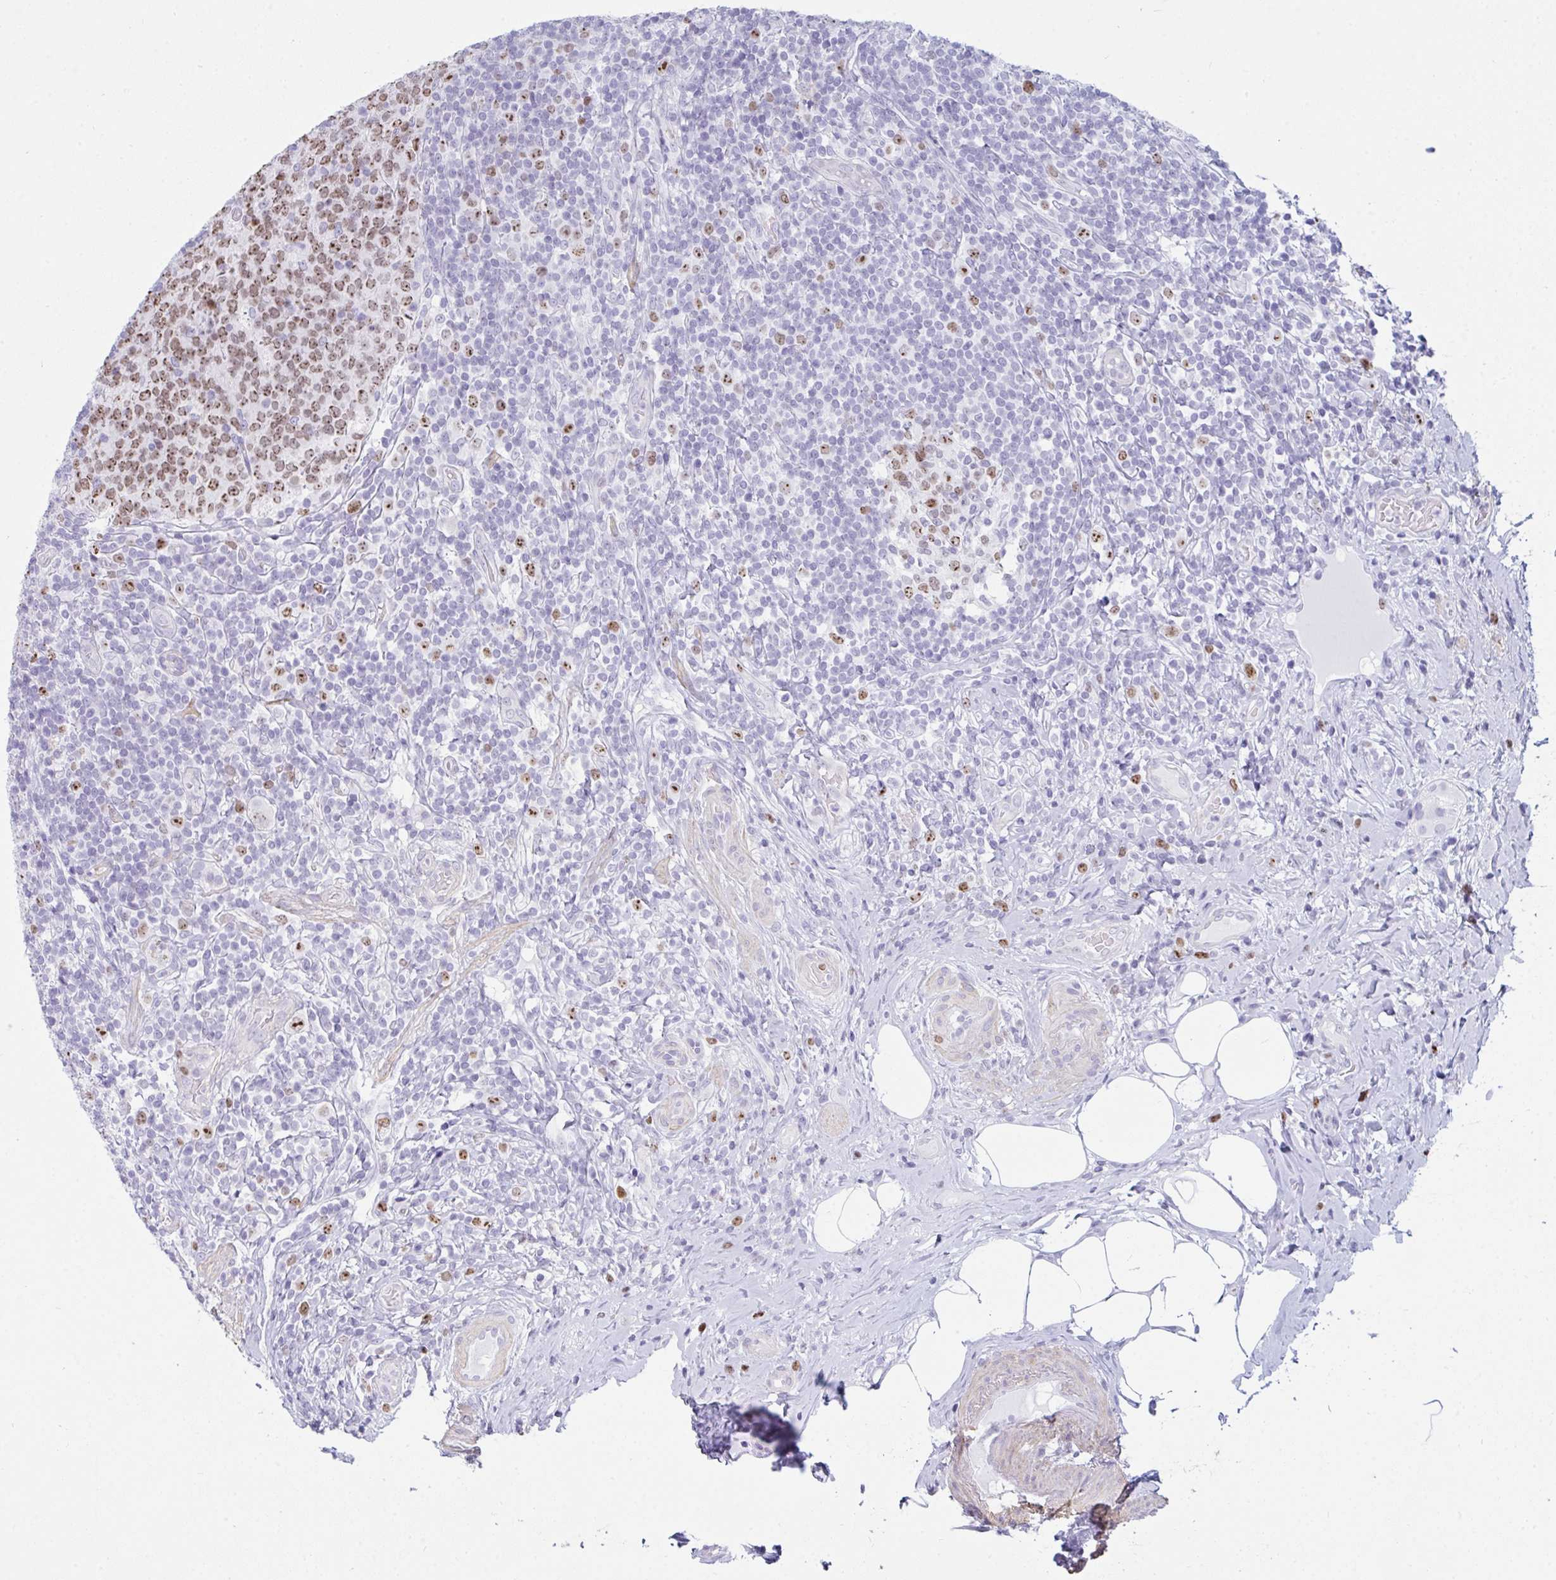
{"staining": {"intensity": "moderate", "quantity": "<25%", "location": "nuclear"}, "tissue": "appendix", "cell_type": "Glandular cells", "image_type": "normal", "snomed": [{"axis": "morphology", "description": "Normal tissue, NOS"}, {"axis": "topography", "description": "Appendix"}], "caption": "Immunohistochemical staining of unremarkable human appendix reveals moderate nuclear protein expression in about <25% of glandular cells.", "gene": "SUZ12", "patient": {"sex": "female", "age": 43}}